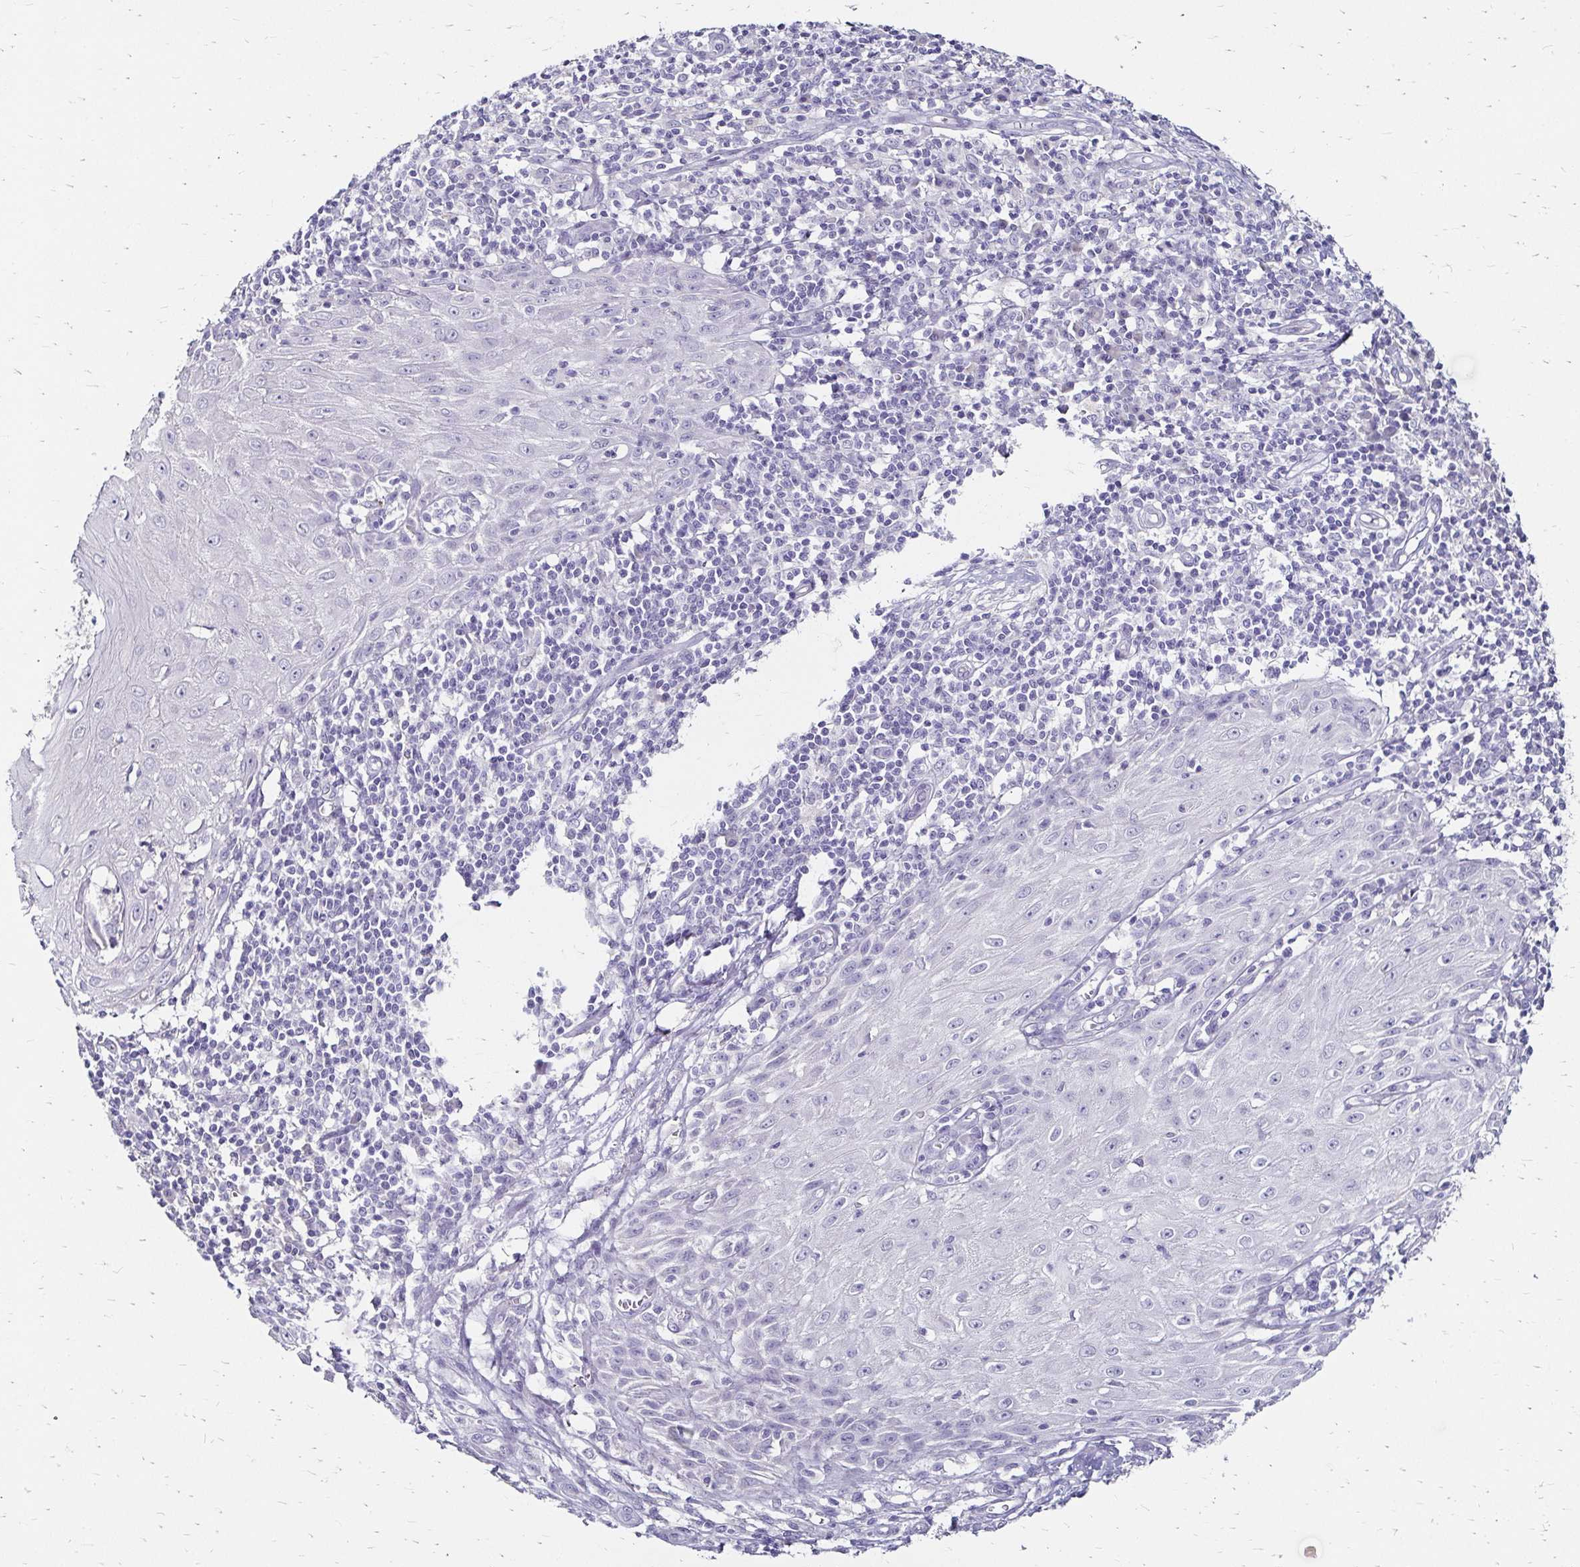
{"staining": {"intensity": "negative", "quantity": "none", "location": "none"}, "tissue": "skin cancer", "cell_type": "Tumor cells", "image_type": "cancer", "snomed": [{"axis": "morphology", "description": "Squamous cell carcinoma, NOS"}, {"axis": "topography", "description": "Skin"}], "caption": "Tumor cells are negative for protein expression in human skin cancer. (Stains: DAB immunohistochemistry (IHC) with hematoxylin counter stain, Microscopy: brightfield microscopy at high magnification).", "gene": "SCG3", "patient": {"sex": "female", "age": 73}}